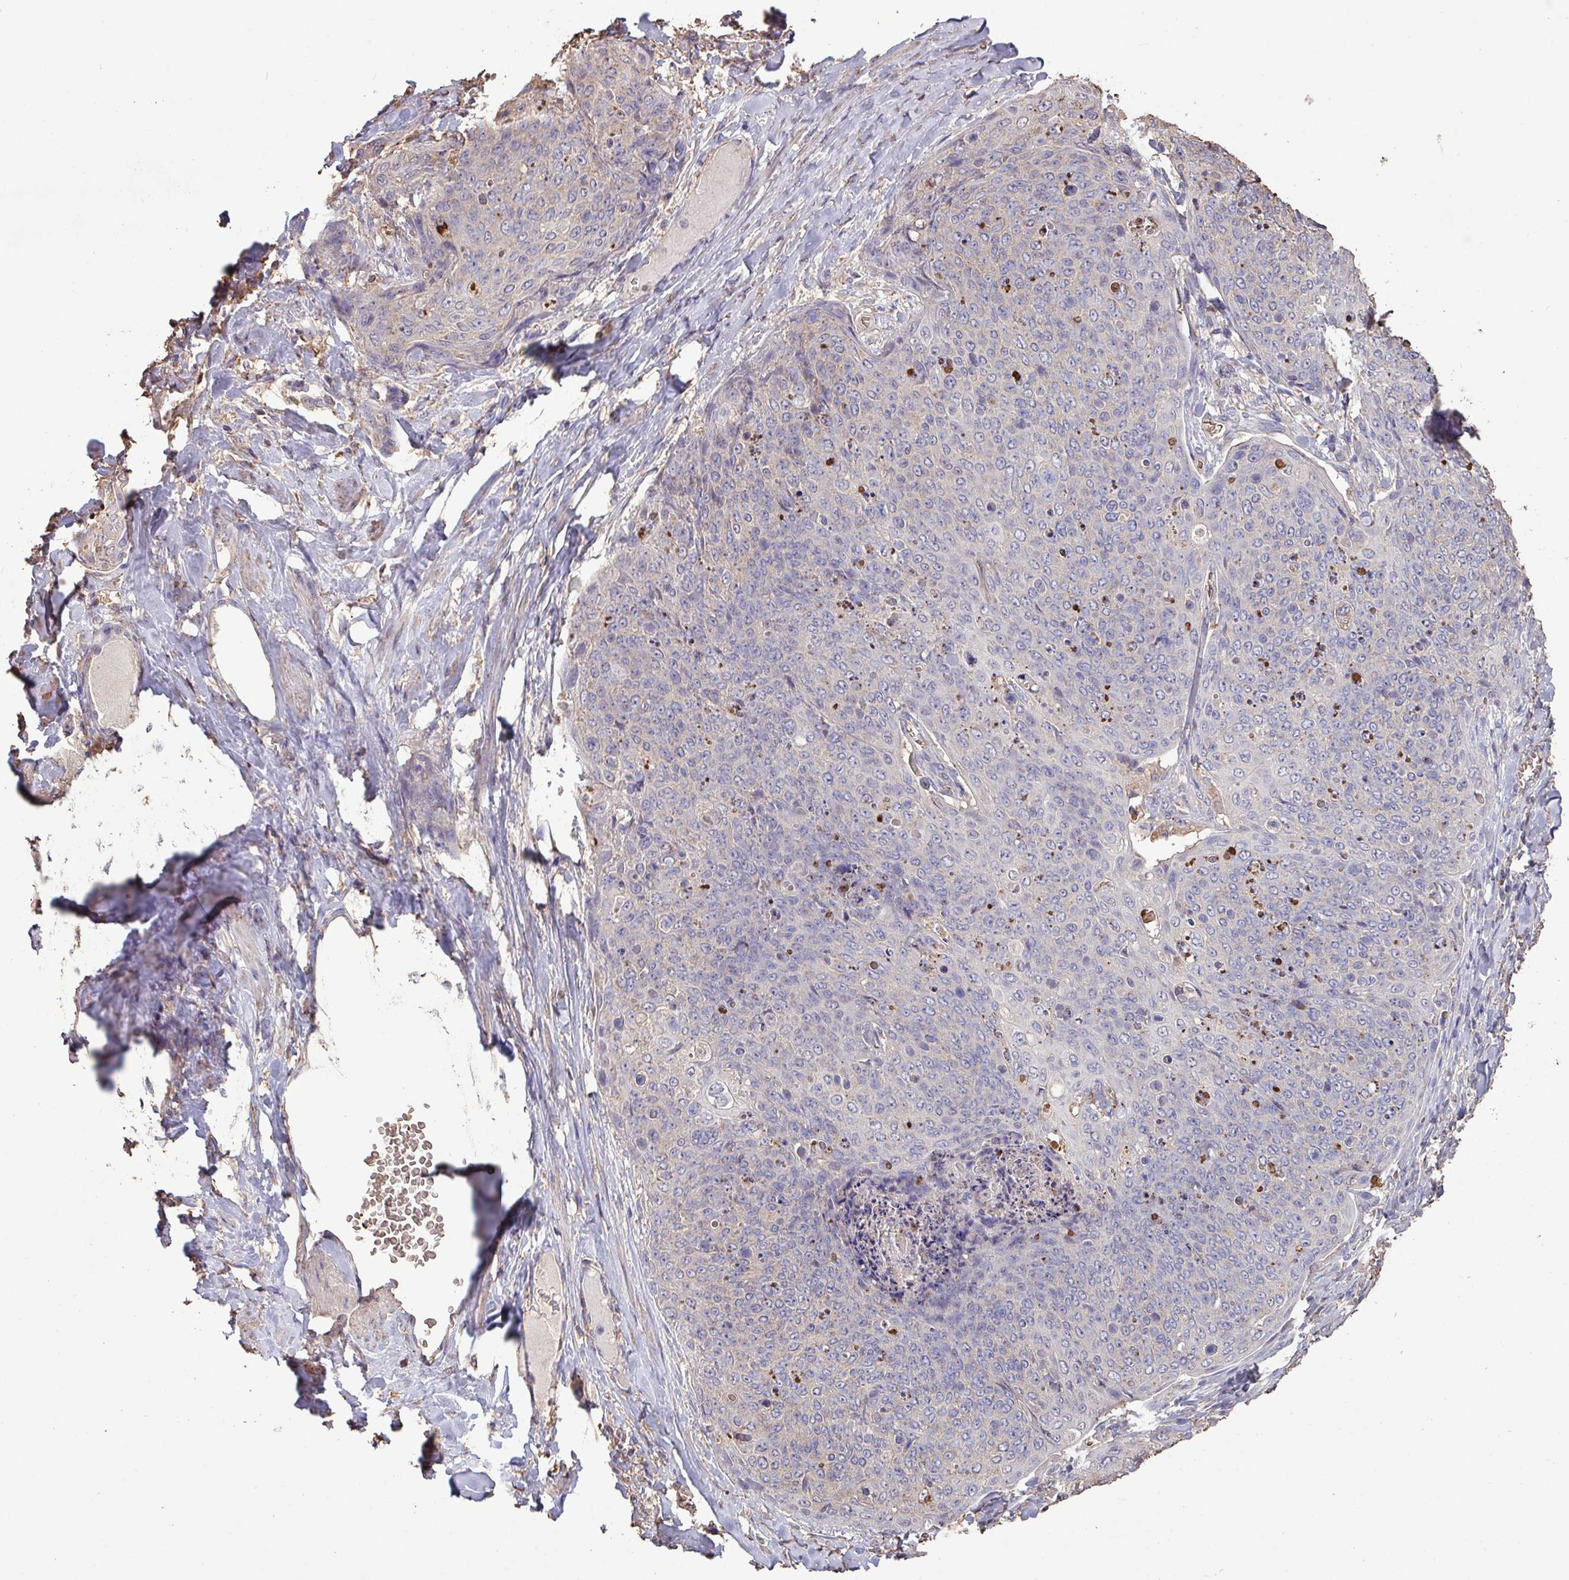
{"staining": {"intensity": "negative", "quantity": "none", "location": "none"}, "tissue": "skin cancer", "cell_type": "Tumor cells", "image_type": "cancer", "snomed": [{"axis": "morphology", "description": "Squamous cell carcinoma, NOS"}, {"axis": "topography", "description": "Skin"}, {"axis": "topography", "description": "Vulva"}], "caption": "Protein analysis of skin cancer (squamous cell carcinoma) demonstrates no significant expression in tumor cells. The staining was performed using DAB to visualize the protein expression in brown, while the nuclei were stained in blue with hematoxylin (Magnification: 20x).", "gene": "CAMK2B", "patient": {"sex": "female", "age": 85}}